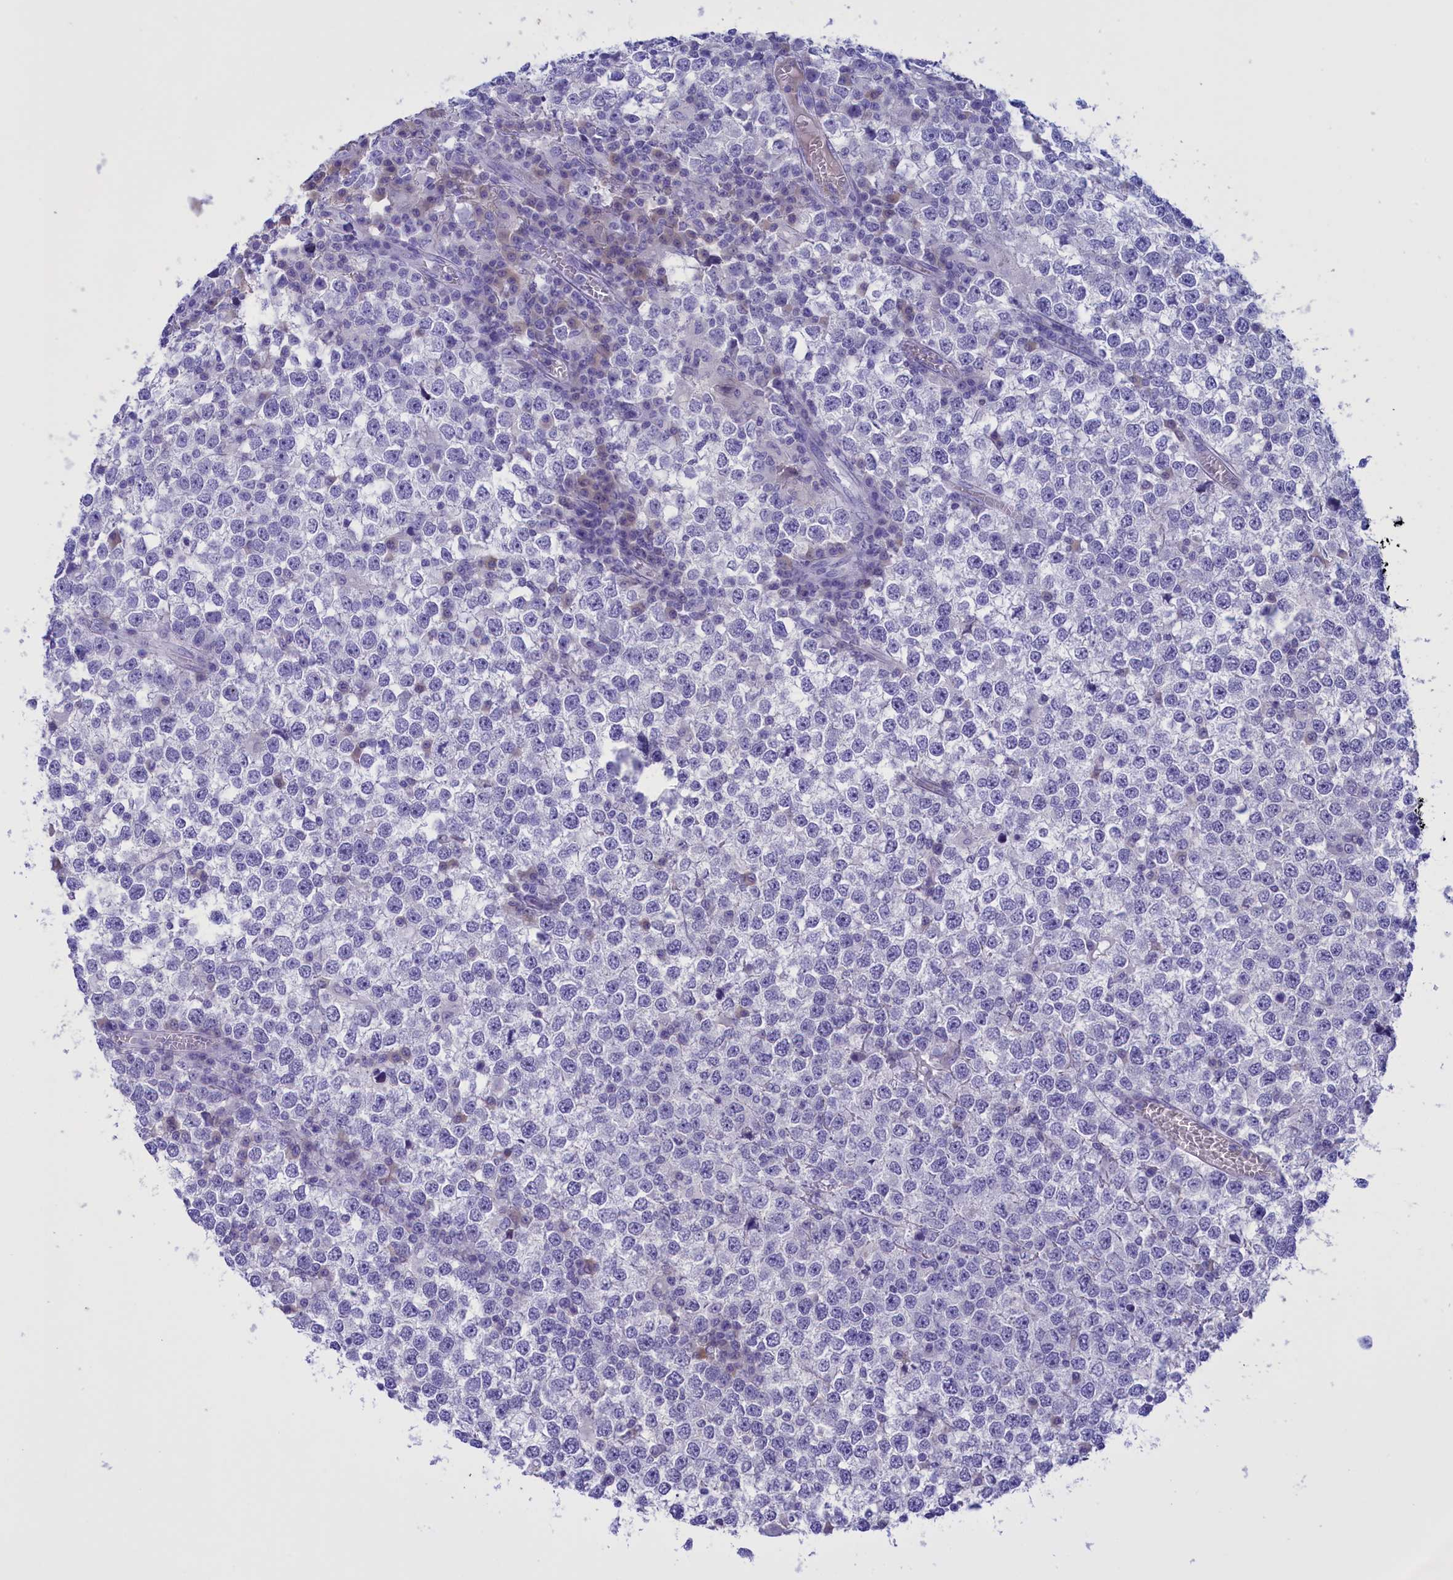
{"staining": {"intensity": "negative", "quantity": "none", "location": "none"}, "tissue": "testis cancer", "cell_type": "Tumor cells", "image_type": "cancer", "snomed": [{"axis": "morphology", "description": "Seminoma, NOS"}, {"axis": "topography", "description": "Testis"}], "caption": "A photomicrograph of human testis seminoma is negative for staining in tumor cells. (Immunohistochemistry, brightfield microscopy, high magnification).", "gene": "PROK2", "patient": {"sex": "male", "age": 65}}